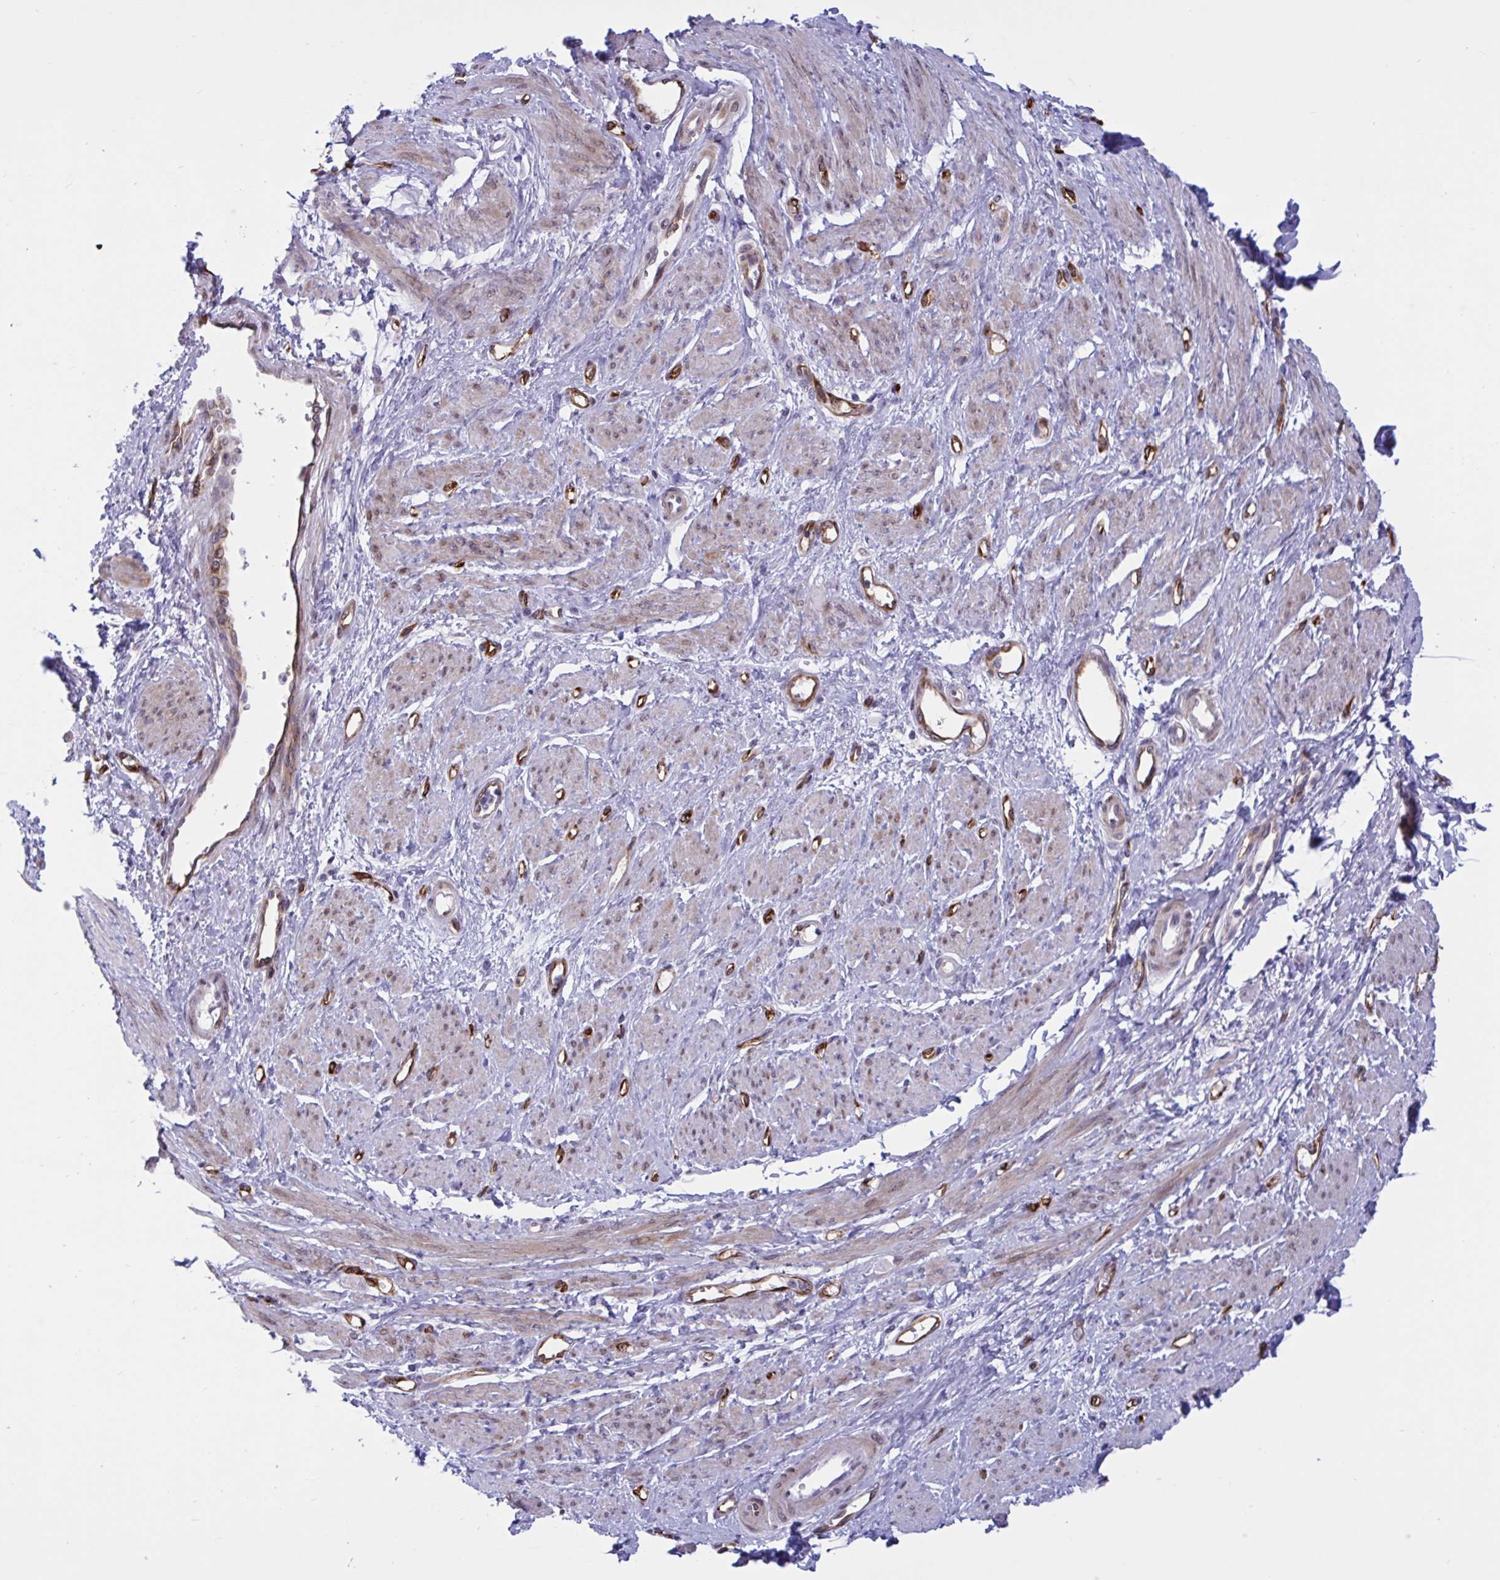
{"staining": {"intensity": "moderate", "quantity": "25%-75%", "location": "cytoplasmic/membranous"}, "tissue": "smooth muscle", "cell_type": "Smooth muscle cells", "image_type": "normal", "snomed": [{"axis": "morphology", "description": "Normal tissue, NOS"}, {"axis": "topography", "description": "Smooth muscle"}, {"axis": "topography", "description": "Uterus"}], "caption": "IHC histopathology image of unremarkable smooth muscle: human smooth muscle stained using immunohistochemistry exhibits medium levels of moderate protein expression localized specifically in the cytoplasmic/membranous of smooth muscle cells, appearing as a cytoplasmic/membranous brown color.", "gene": "EML1", "patient": {"sex": "female", "age": 39}}